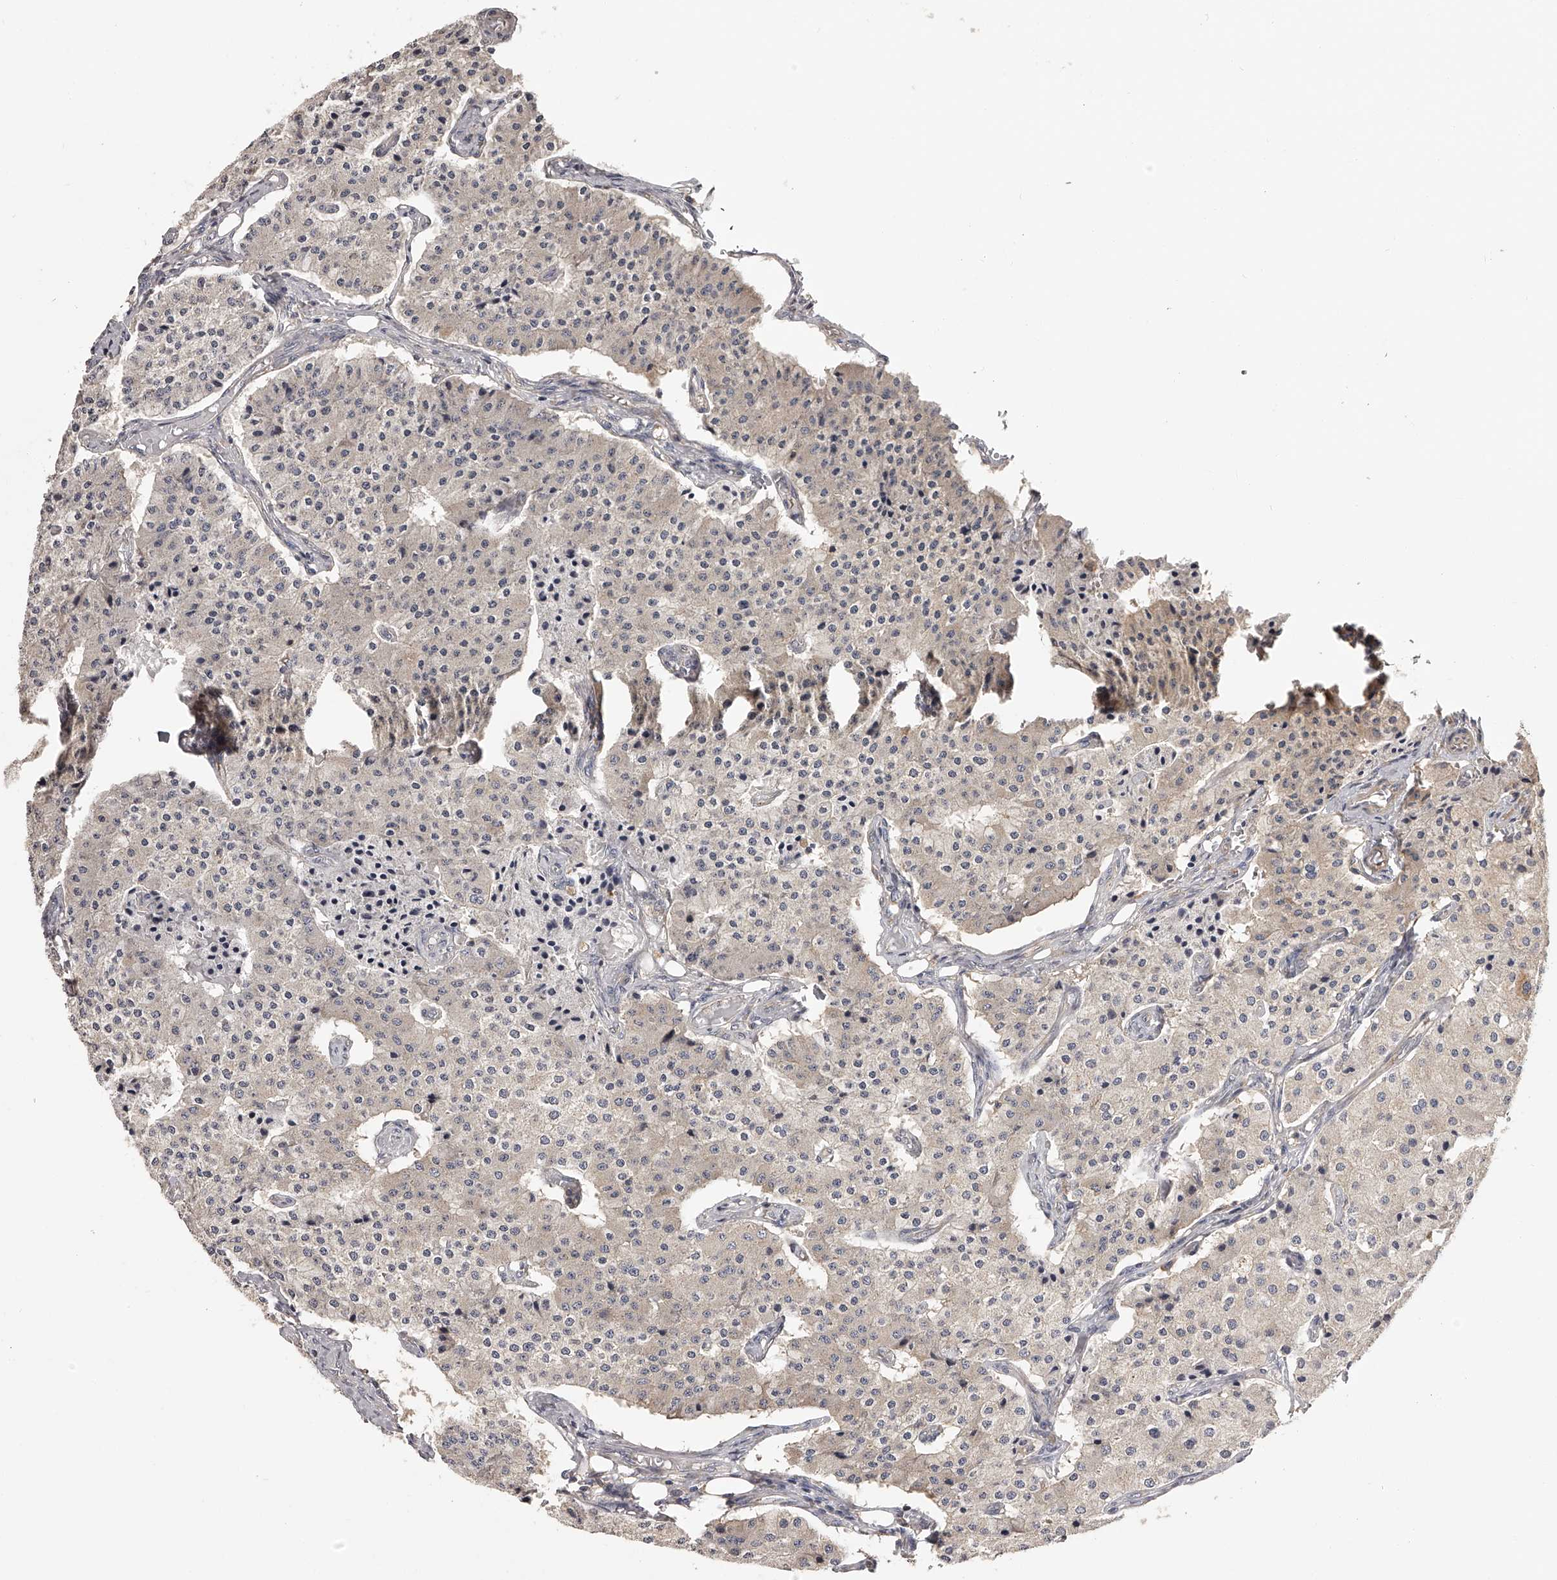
{"staining": {"intensity": "negative", "quantity": "none", "location": "none"}, "tissue": "carcinoid", "cell_type": "Tumor cells", "image_type": "cancer", "snomed": [{"axis": "morphology", "description": "Carcinoid, malignant, NOS"}, {"axis": "topography", "description": "Colon"}], "caption": "Carcinoid was stained to show a protein in brown. There is no significant positivity in tumor cells. (Brightfield microscopy of DAB immunohistochemistry at high magnification).", "gene": "TNN", "patient": {"sex": "female", "age": 52}}